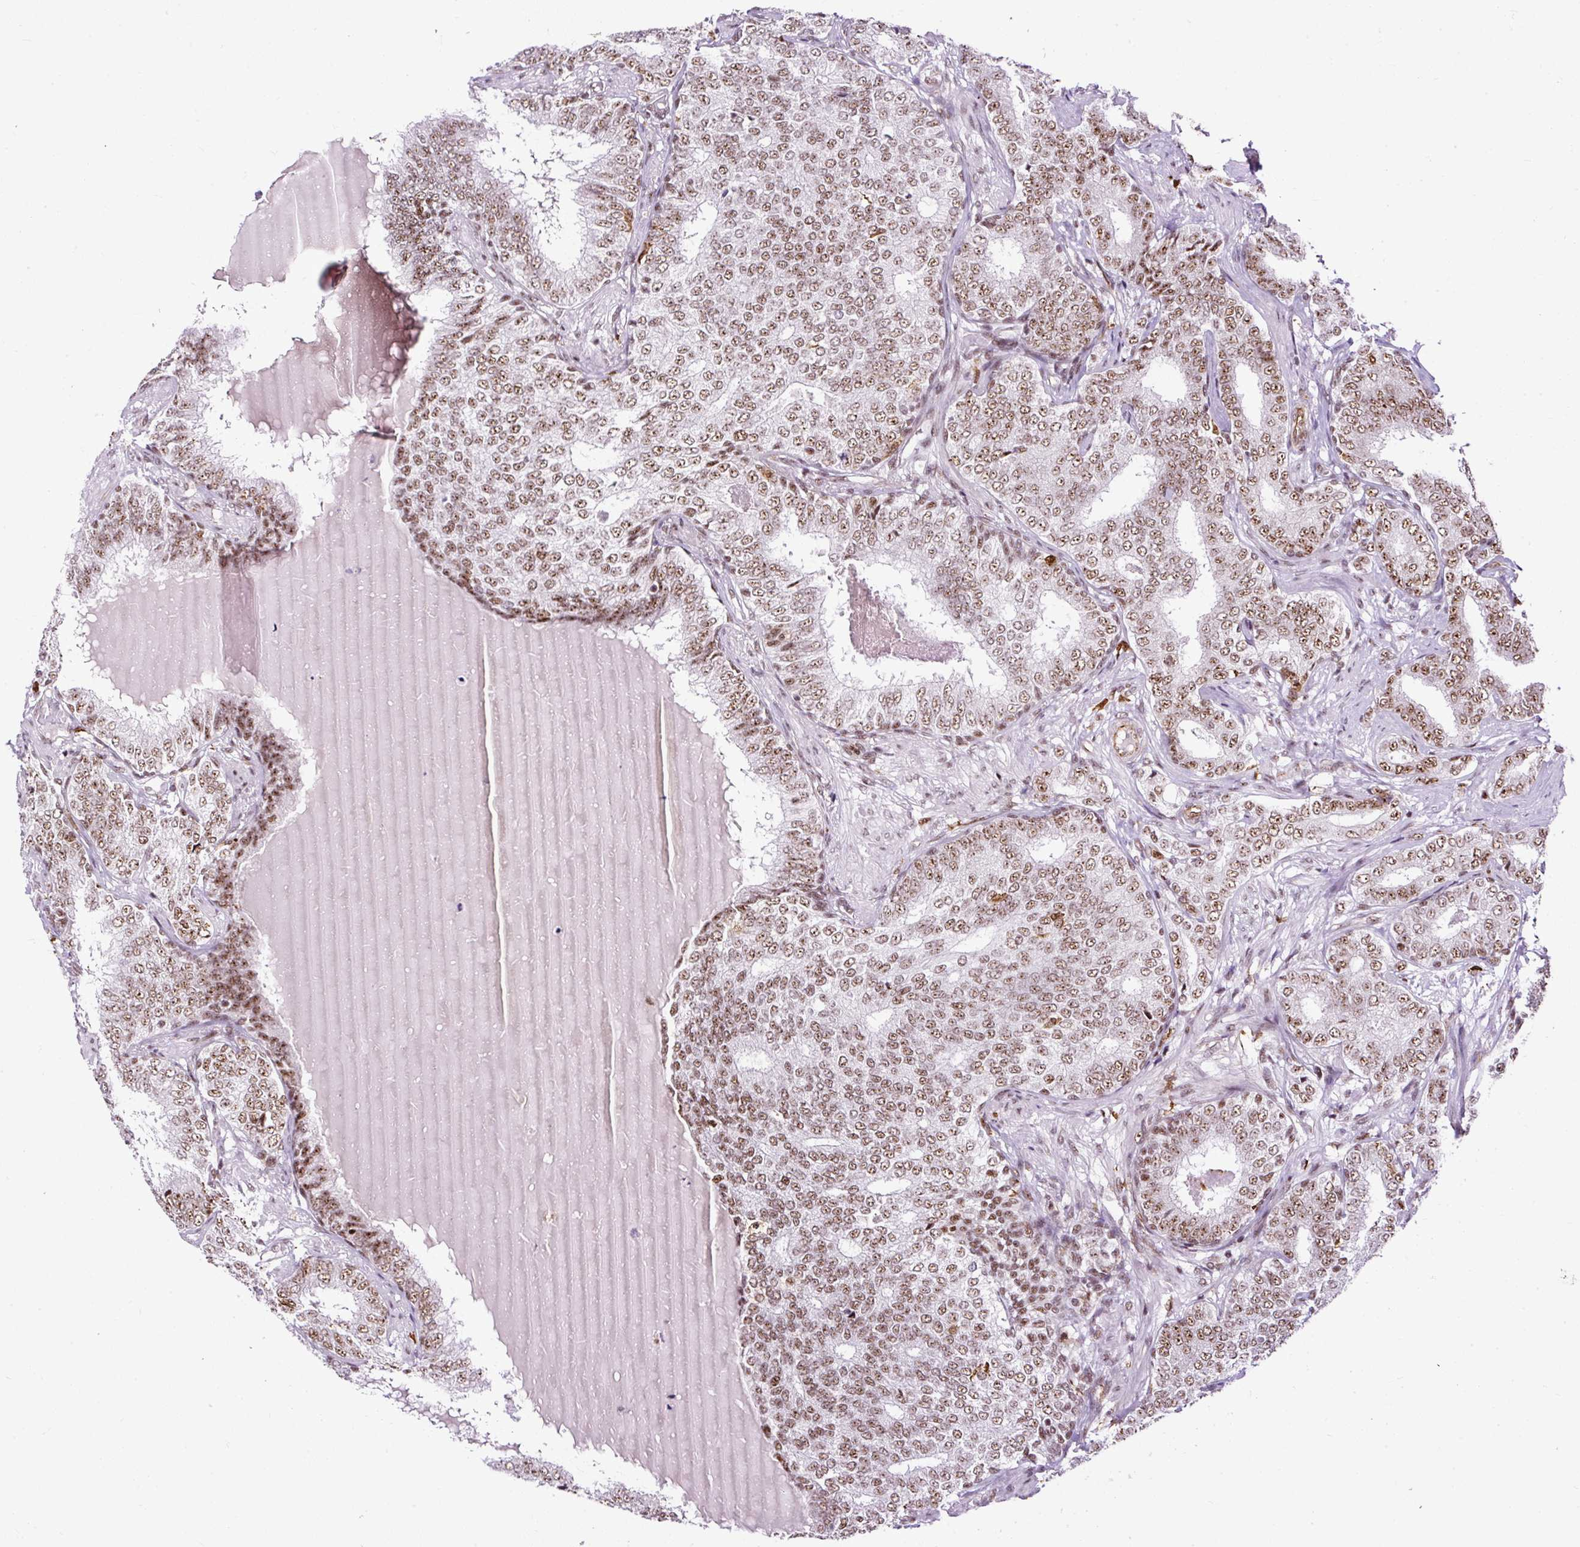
{"staining": {"intensity": "moderate", "quantity": ">75%", "location": "nuclear"}, "tissue": "prostate cancer", "cell_type": "Tumor cells", "image_type": "cancer", "snomed": [{"axis": "morphology", "description": "Adenocarcinoma, High grade"}, {"axis": "topography", "description": "Prostate"}], "caption": "There is medium levels of moderate nuclear positivity in tumor cells of adenocarcinoma (high-grade) (prostate), as demonstrated by immunohistochemical staining (brown color).", "gene": "LUC7L2", "patient": {"sex": "male", "age": 72}}